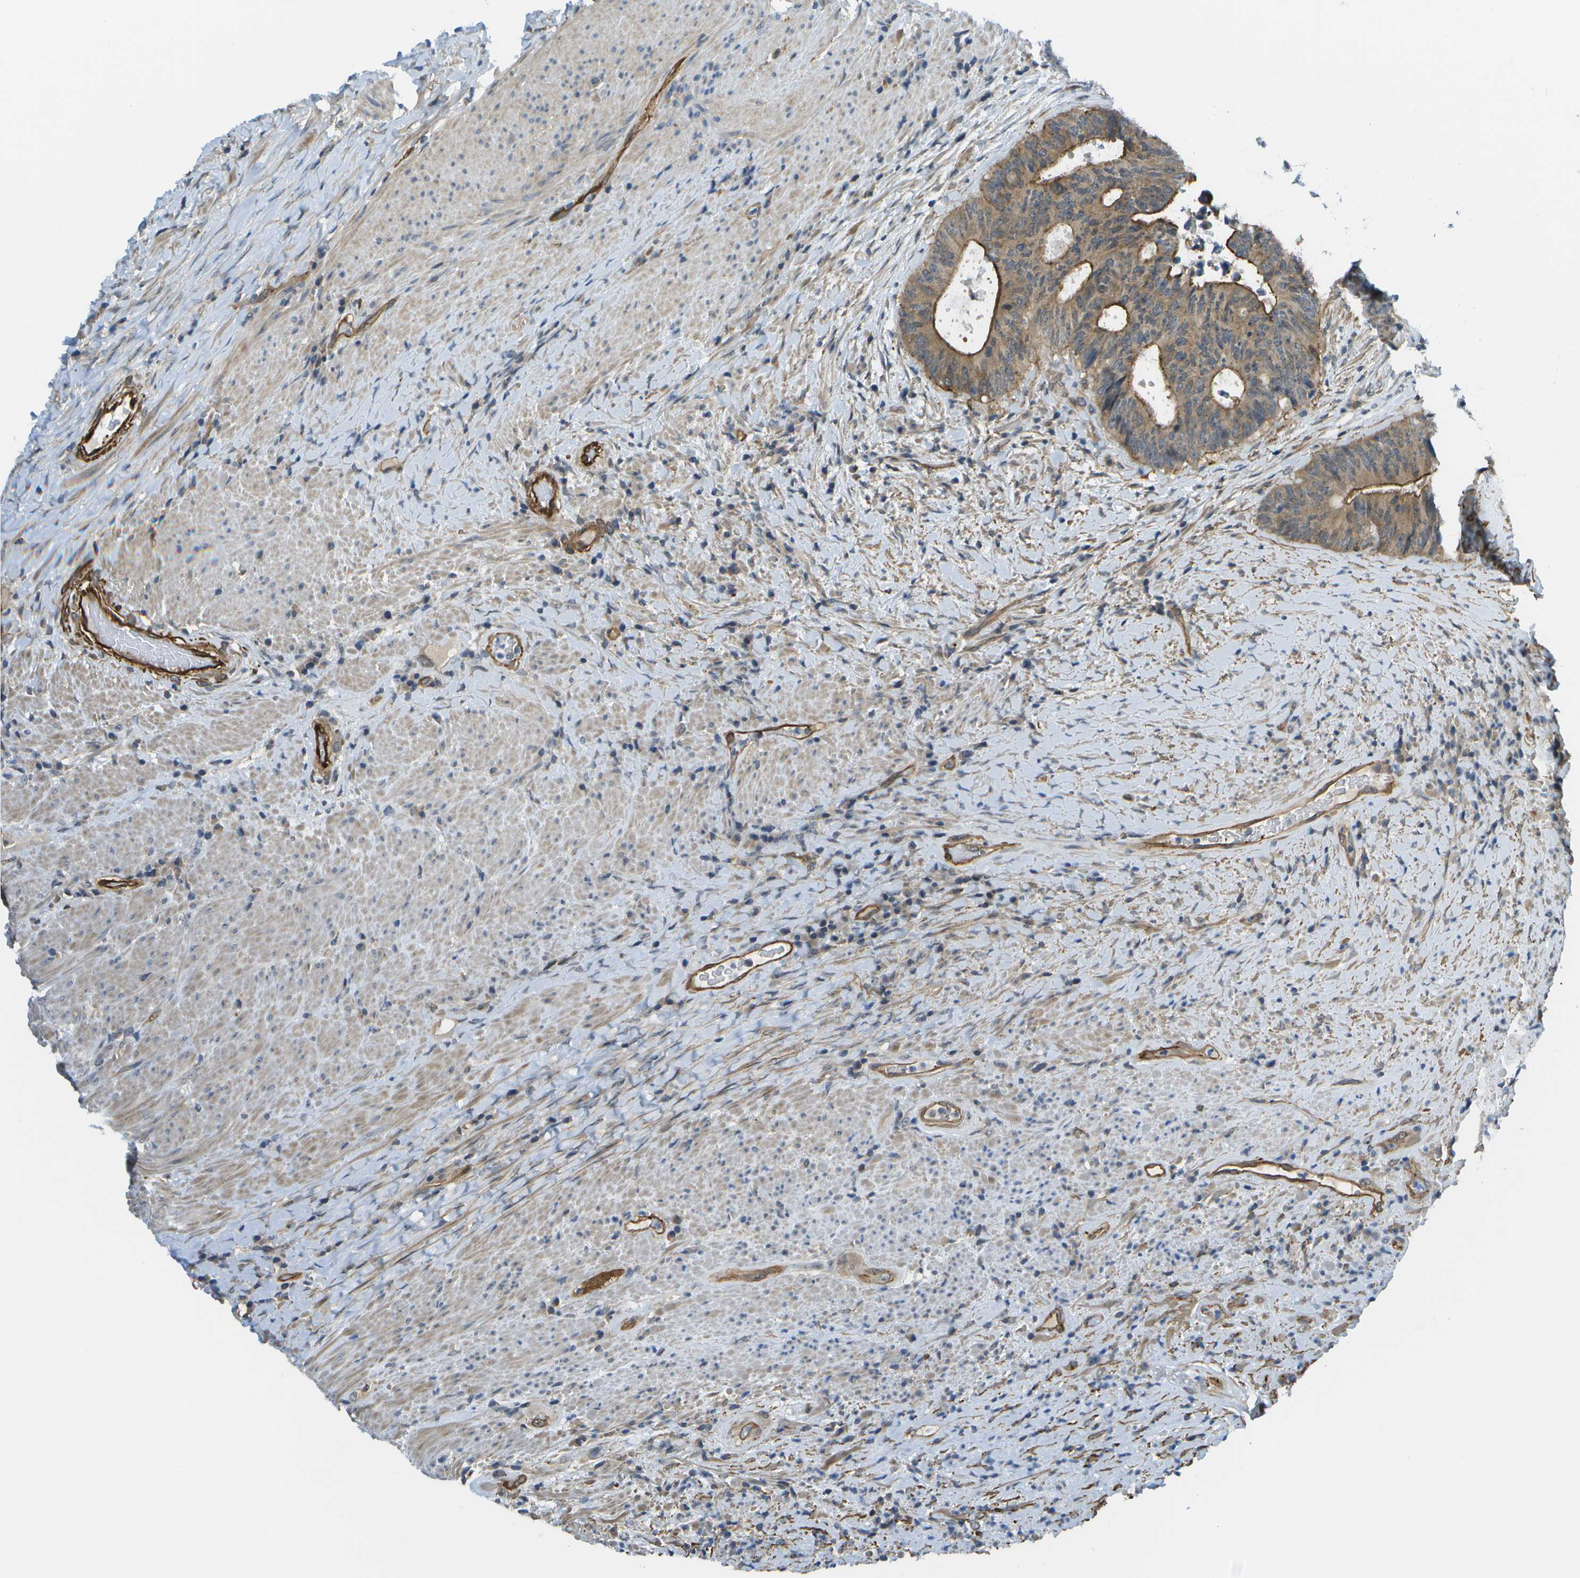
{"staining": {"intensity": "moderate", "quantity": ">75%", "location": "cytoplasmic/membranous"}, "tissue": "colorectal cancer", "cell_type": "Tumor cells", "image_type": "cancer", "snomed": [{"axis": "morphology", "description": "Adenocarcinoma, NOS"}, {"axis": "topography", "description": "Rectum"}], "caption": "Colorectal adenocarcinoma stained for a protein (brown) exhibits moderate cytoplasmic/membranous positive positivity in approximately >75% of tumor cells.", "gene": "KIAA0040", "patient": {"sex": "male", "age": 72}}